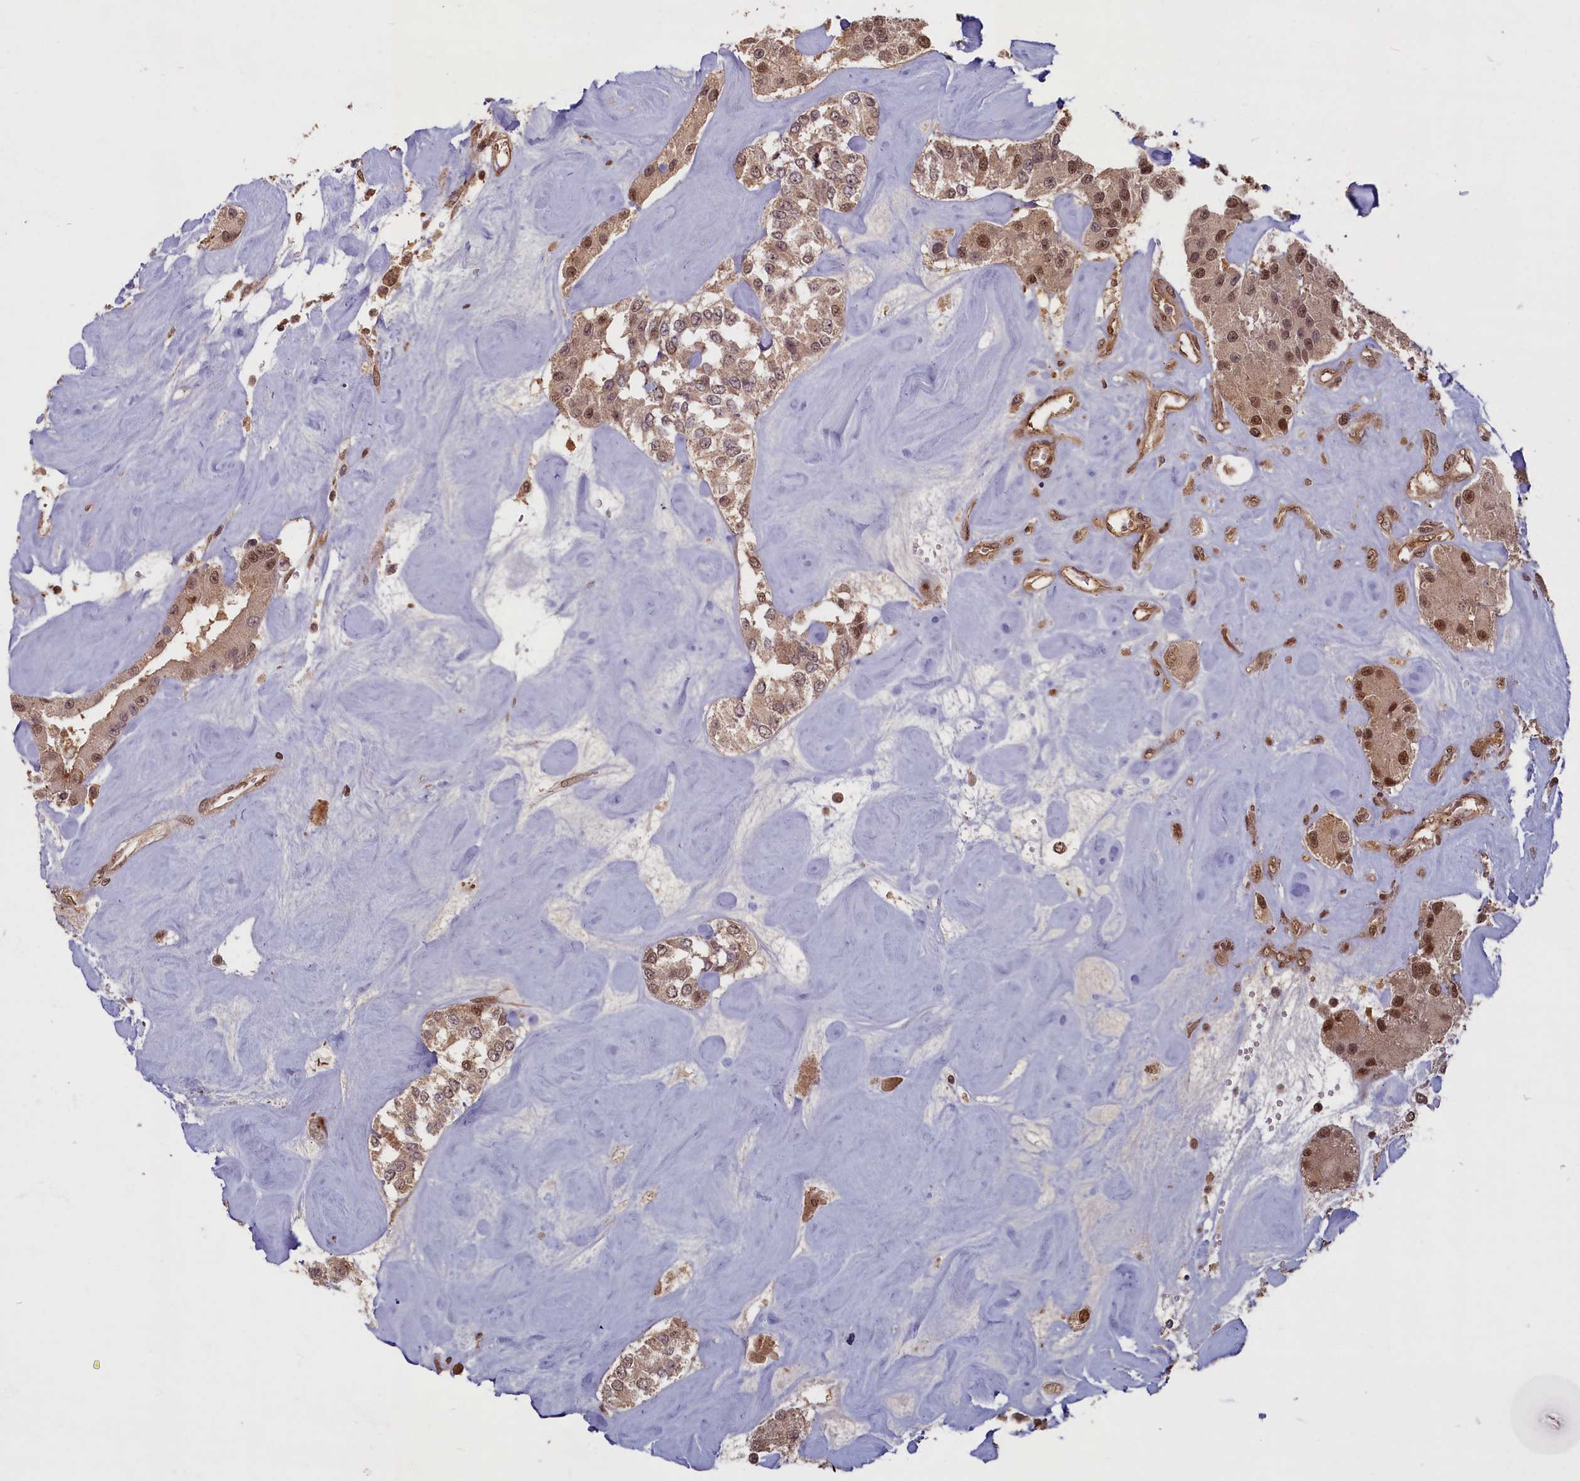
{"staining": {"intensity": "moderate", "quantity": "25%-75%", "location": "cytoplasmic/membranous,nuclear"}, "tissue": "carcinoid", "cell_type": "Tumor cells", "image_type": "cancer", "snomed": [{"axis": "morphology", "description": "Carcinoid, malignant, NOS"}, {"axis": "topography", "description": "Pancreas"}], "caption": "This micrograph reveals immunohistochemistry staining of carcinoid, with medium moderate cytoplasmic/membranous and nuclear positivity in approximately 25%-75% of tumor cells.", "gene": "HIF3A", "patient": {"sex": "male", "age": 41}}